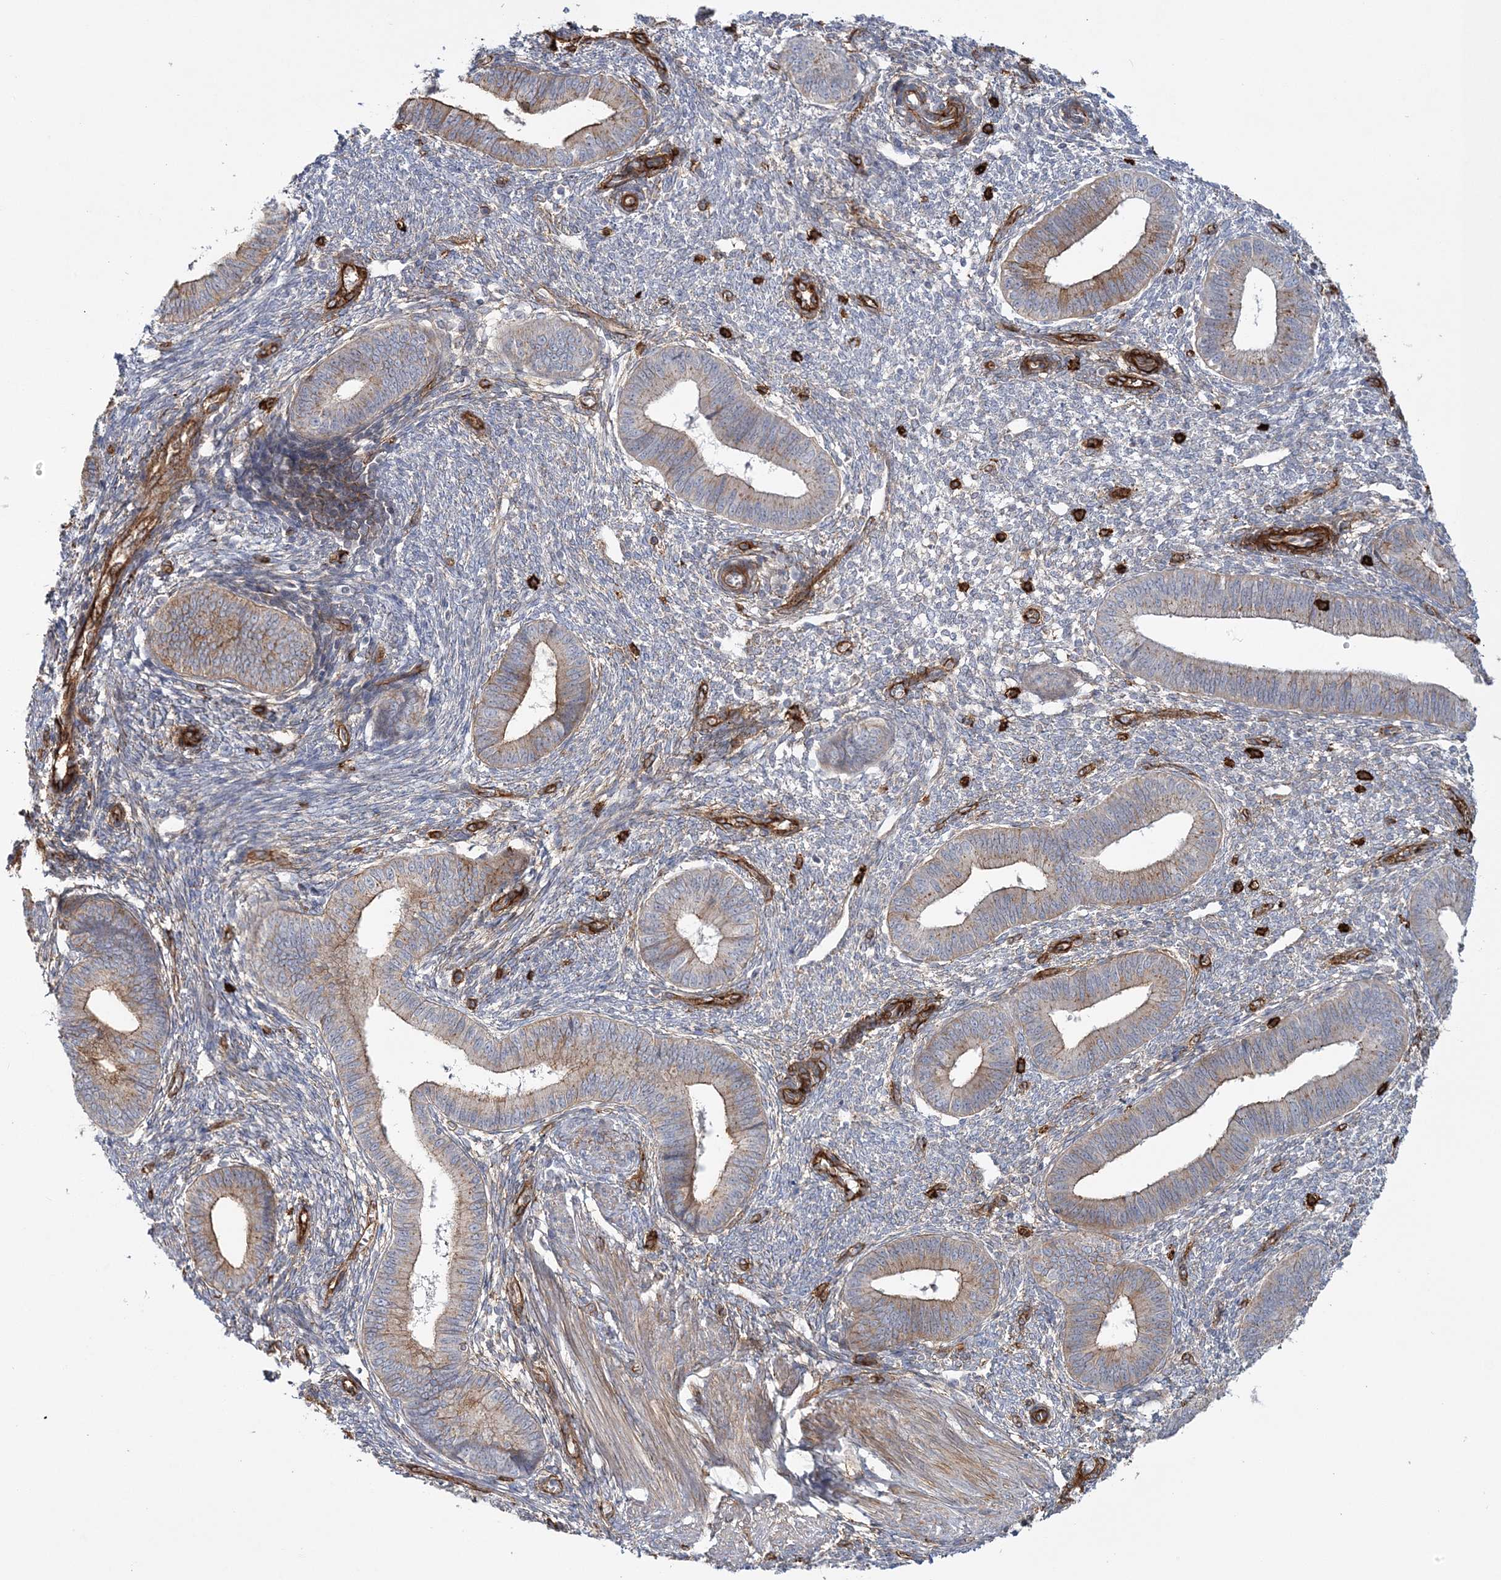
{"staining": {"intensity": "negative", "quantity": "none", "location": "none"}, "tissue": "endometrium", "cell_type": "Cells in endometrial stroma", "image_type": "normal", "snomed": [{"axis": "morphology", "description": "Normal tissue, NOS"}, {"axis": "topography", "description": "Endometrium"}], "caption": "The immunohistochemistry (IHC) photomicrograph has no significant staining in cells in endometrial stroma of endometrium. (DAB (3,3'-diaminobenzidine) IHC, high magnification).", "gene": "AFAP1L2", "patient": {"sex": "female", "age": 46}}